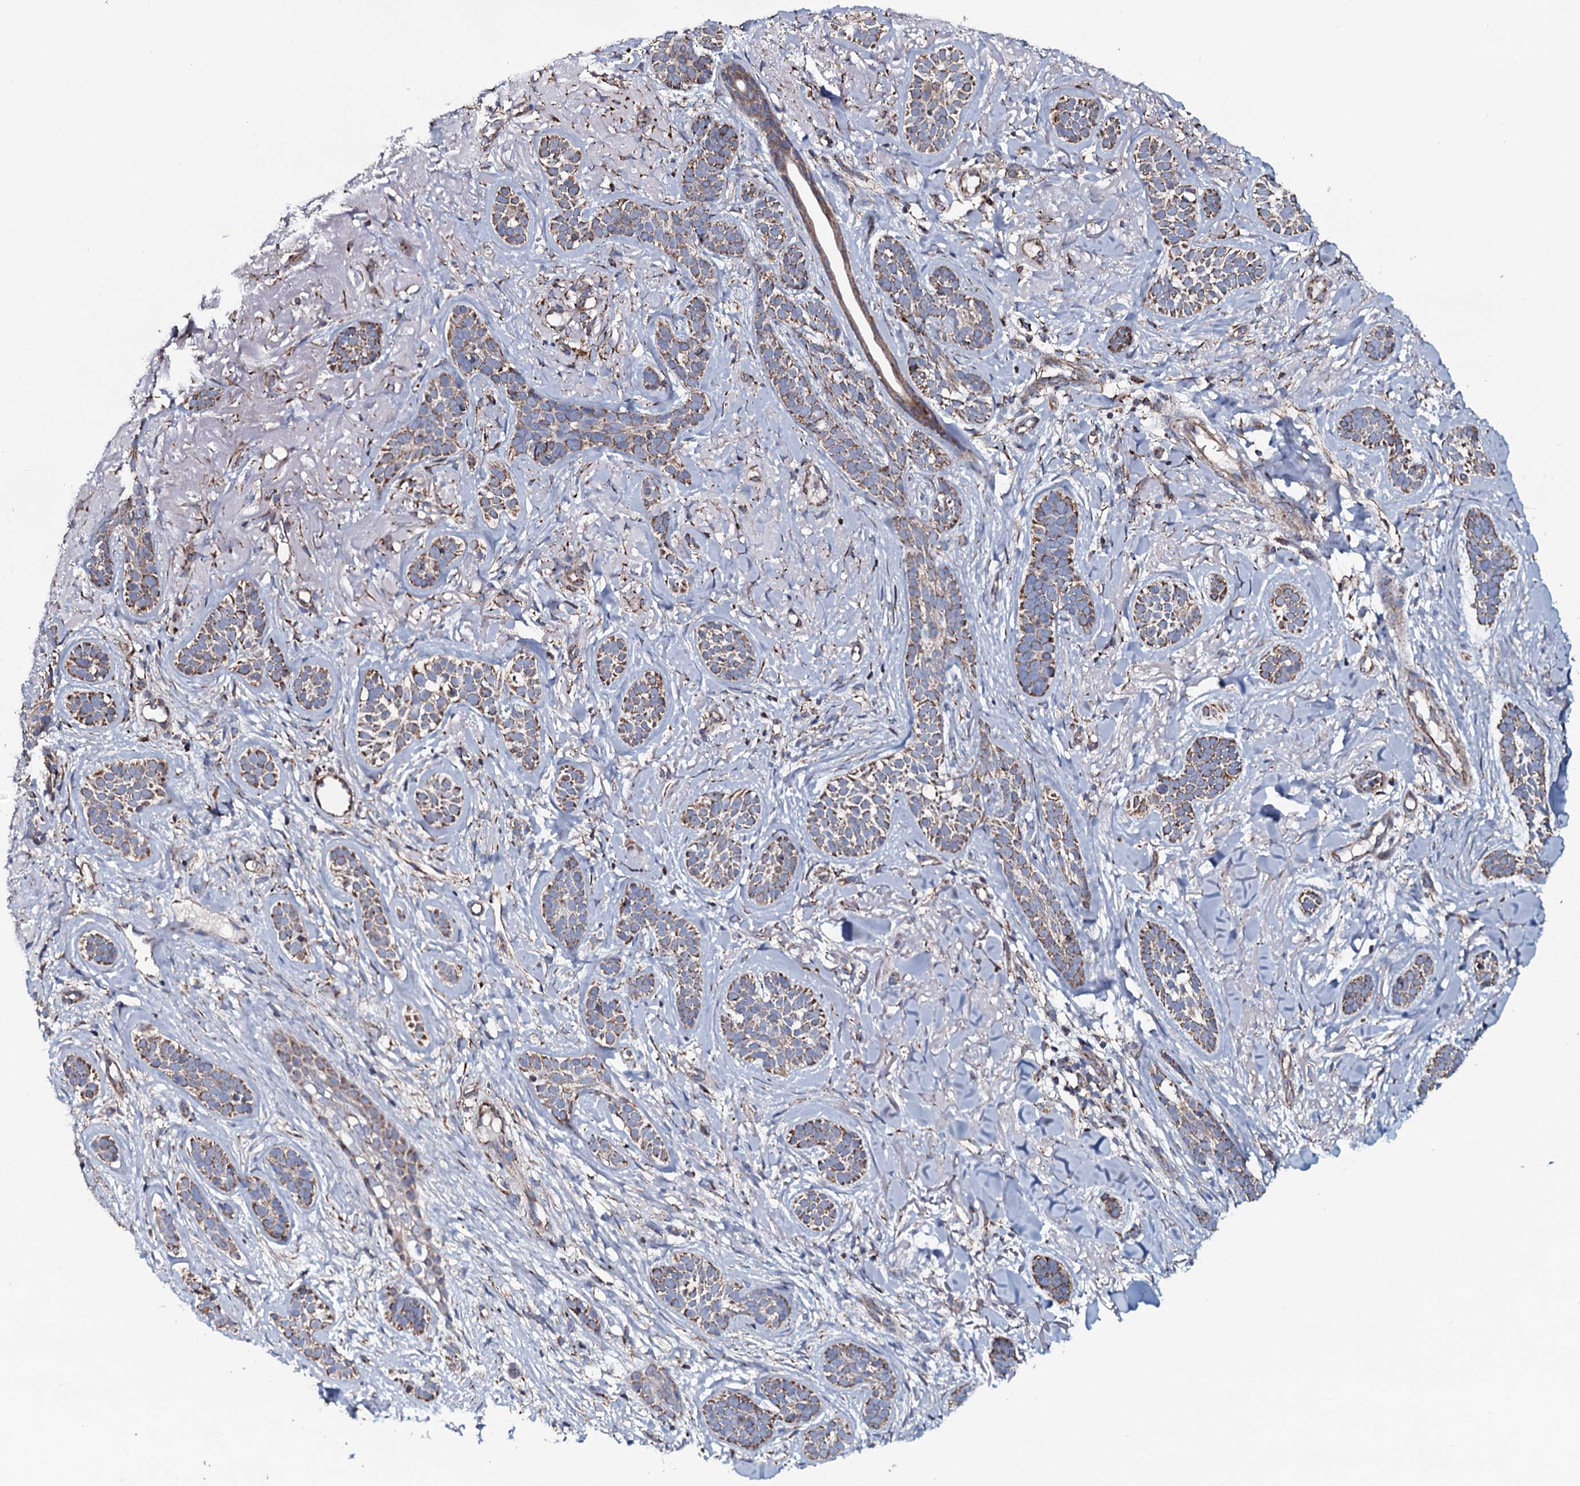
{"staining": {"intensity": "moderate", "quantity": ">75%", "location": "cytoplasmic/membranous"}, "tissue": "skin cancer", "cell_type": "Tumor cells", "image_type": "cancer", "snomed": [{"axis": "morphology", "description": "Basal cell carcinoma"}, {"axis": "topography", "description": "Skin"}], "caption": "Immunohistochemical staining of skin cancer shows moderate cytoplasmic/membranous protein staining in approximately >75% of tumor cells.", "gene": "EVC2", "patient": {"sex": "male", "age": 71}}